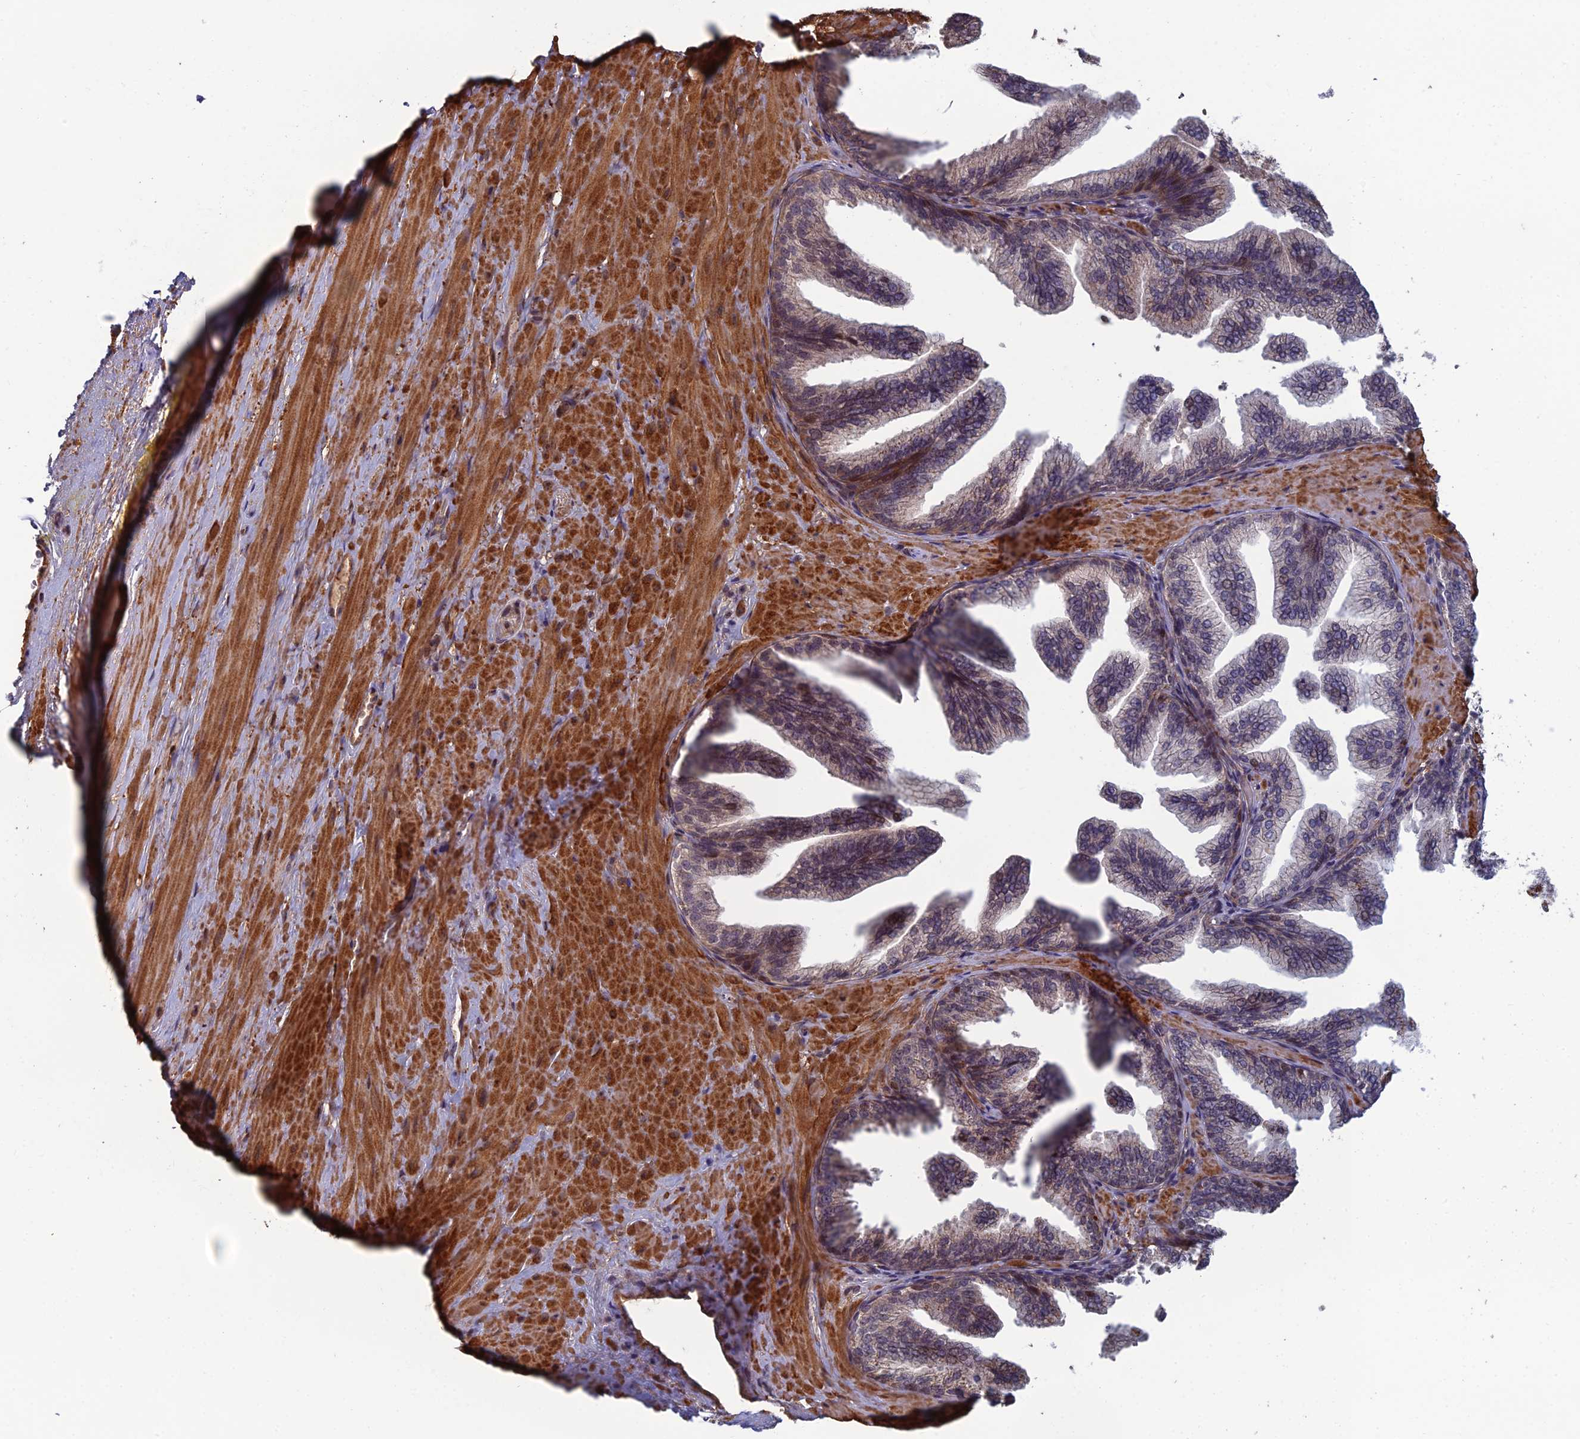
{"staining": {"intensity": "negative", "quantity": "none", "location": "none"}, "tissue": "adipose tissue", "cell_type": "Adipocytes", "image_type": "normal", "snomed": [{"axis": "morphology", "description": "Normal tissue, NOS"}, {"axis": "morphology", "description": "Adenocarcinoma, Low grade"}, {"axis": "topography", "description": "Prostate"}, {"axis": "topography", "description": "Peripheral nerve tissue"}], "caption": "This is an immunohistochemistry (IHC) micrograph of benign adipose tissue. There is no staining in adipocytes.", "gene": "CCDC183", "patient": {"sex": "male", "age": 63}}